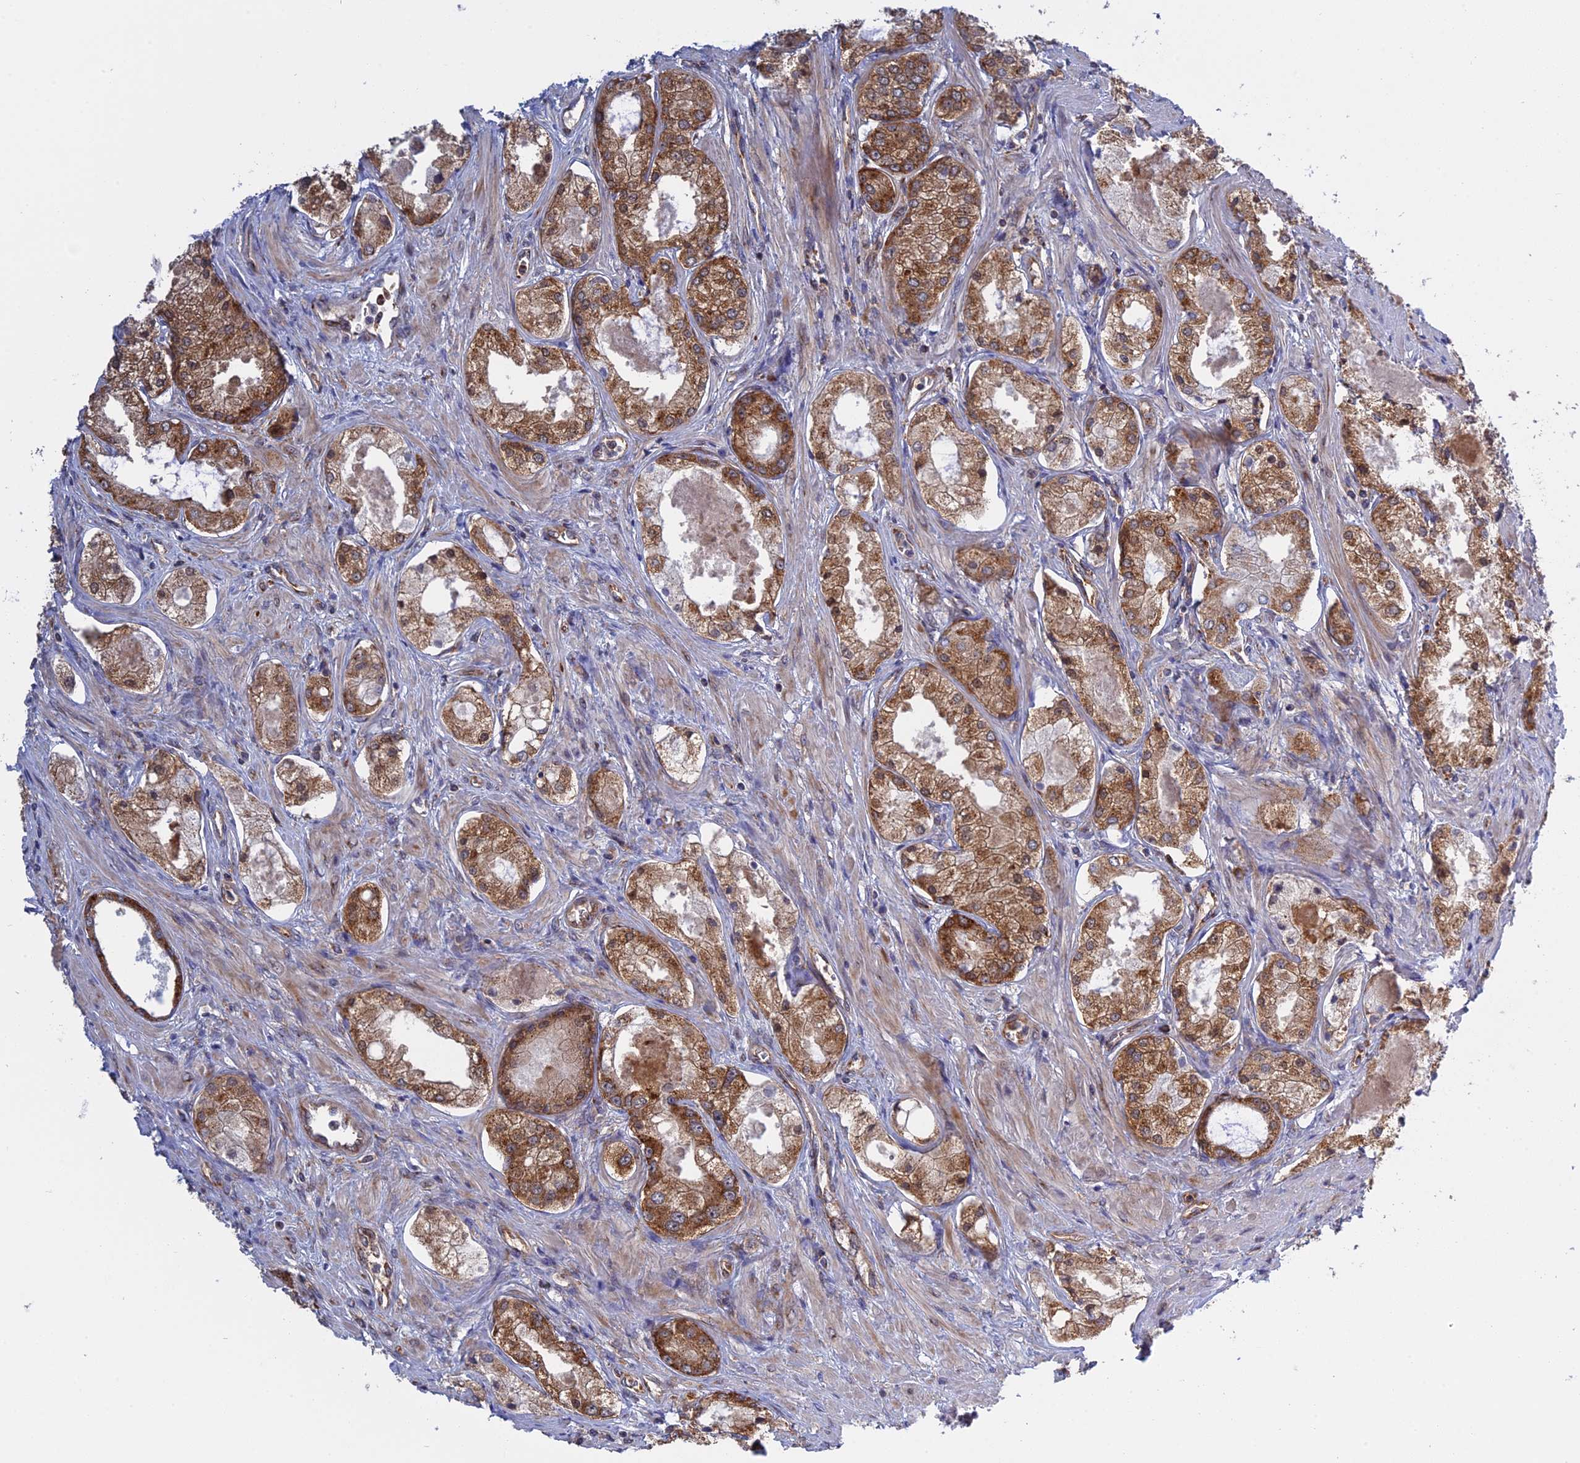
{"staining": {"intensity": "moderate", "quantity": ">75%", "location": "cytoplasmic/membranous"}, "tissue": "prostate cancer", "cell_type": "Tumor cells", "image_type": "cancer", "snomed": [{"axis": "morphology", "description": "Adenocarcinoma, Low grade"}, {"axis": "topography", "description": "Prostate"}], "caption": "Protein staining of prostate low-grade adenocarcinoma tissue displays moderate cytoplasmic/membranous expression in approximately >75% of tumor cells.", "gene": "CLINT1", "patient": {"sex": "male", "age": 68}}